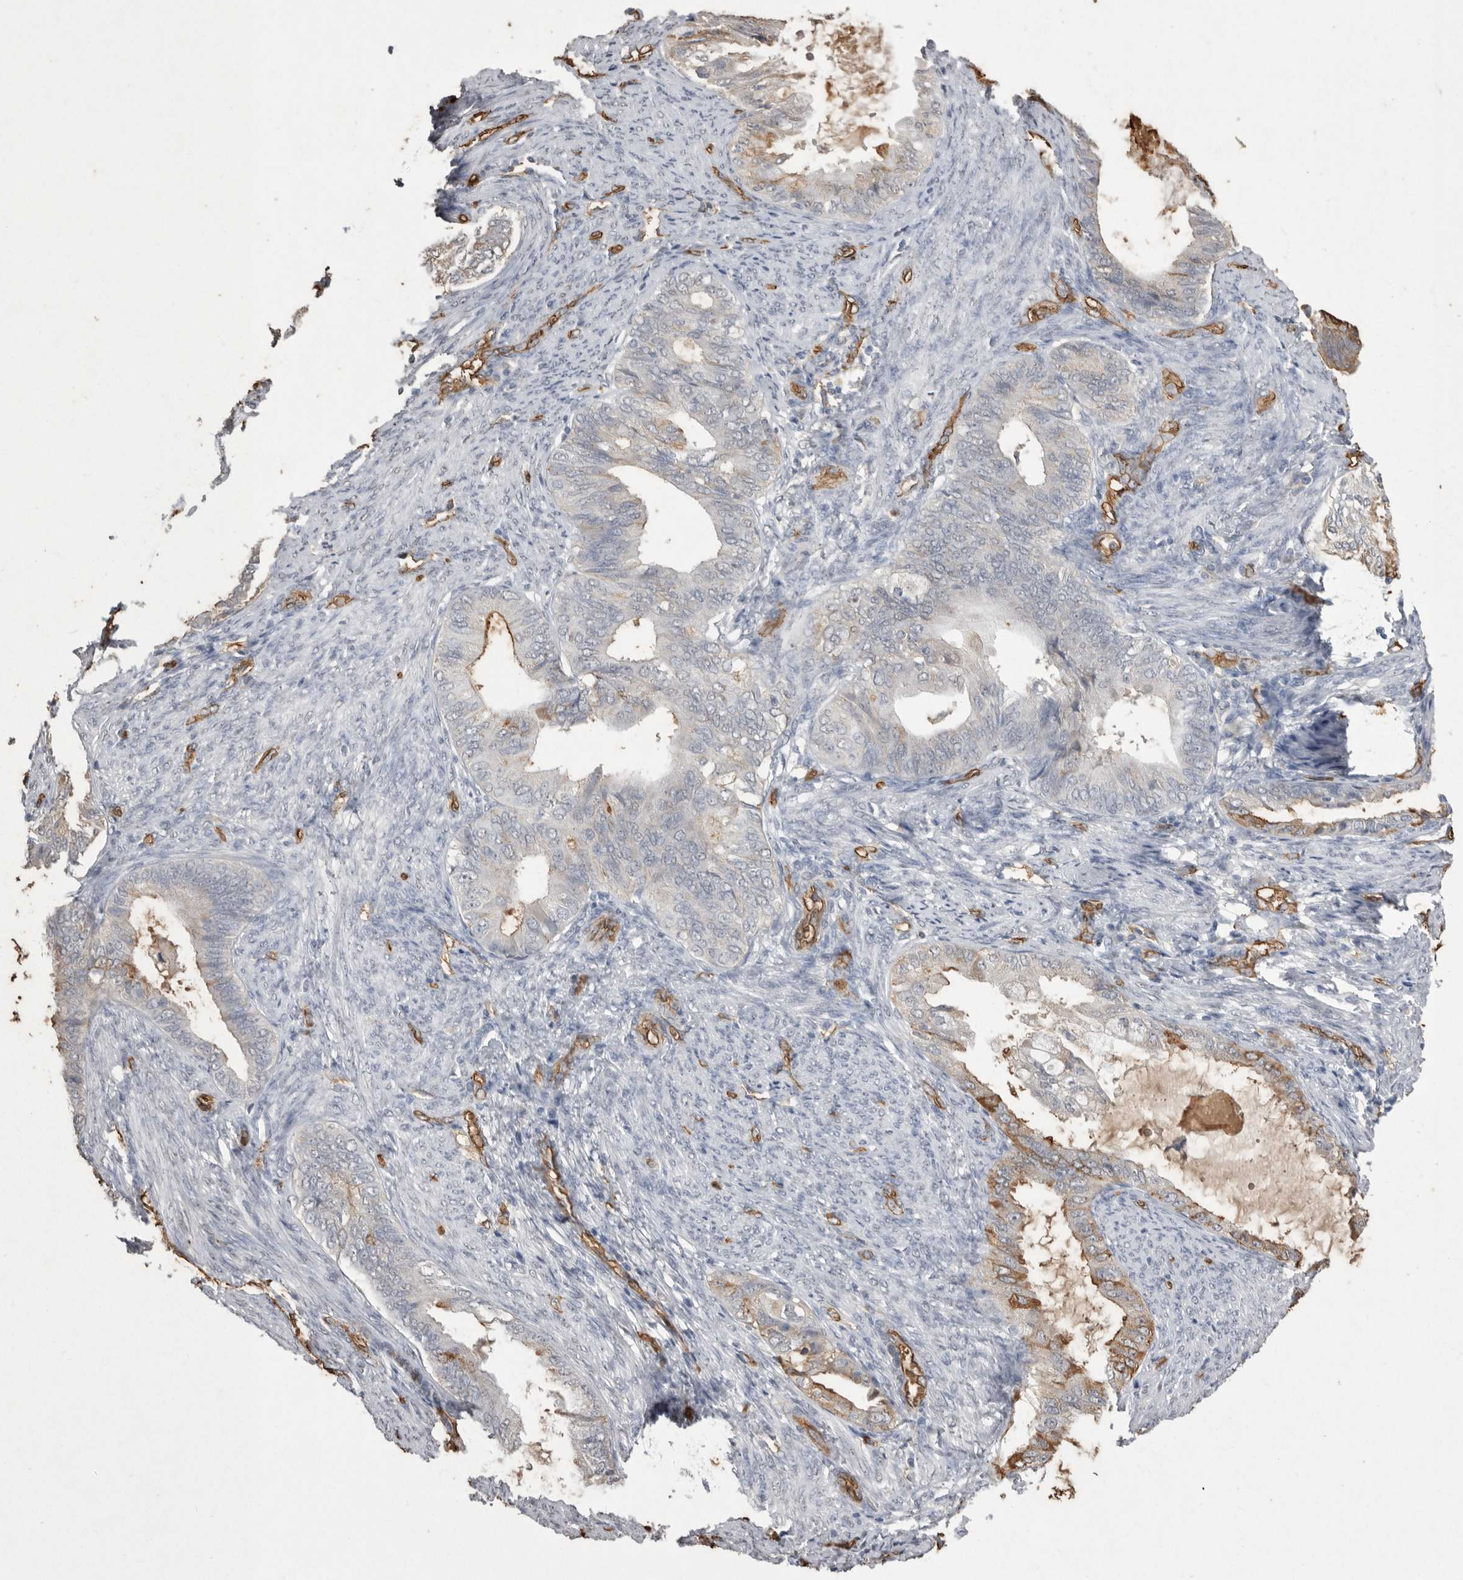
{"staining": {"intensity": "weak", "quantity": "<25%", "location": "cytoplasmic/membranous"}, "tissue": "endometrial cancer", "cell_type": "Tumor cells", "image_type": "cancer", "snomed": [{"axis": "morphology", "description": "Adenocarcinoma, NOS"}, {"axis": "topography", "description": "Endometrium"}], "caption": "Endometrial cancer was stained to show a protein in brown. There is no significant positivity in tumor cells. The staining was performed using DAB to visualize the protein expression in brown, while the nuclei were stained in blue with hematoxylin (Magnification: 20x).", "gene": "IL27", "patient": {"sex": "female", "age": 86}}